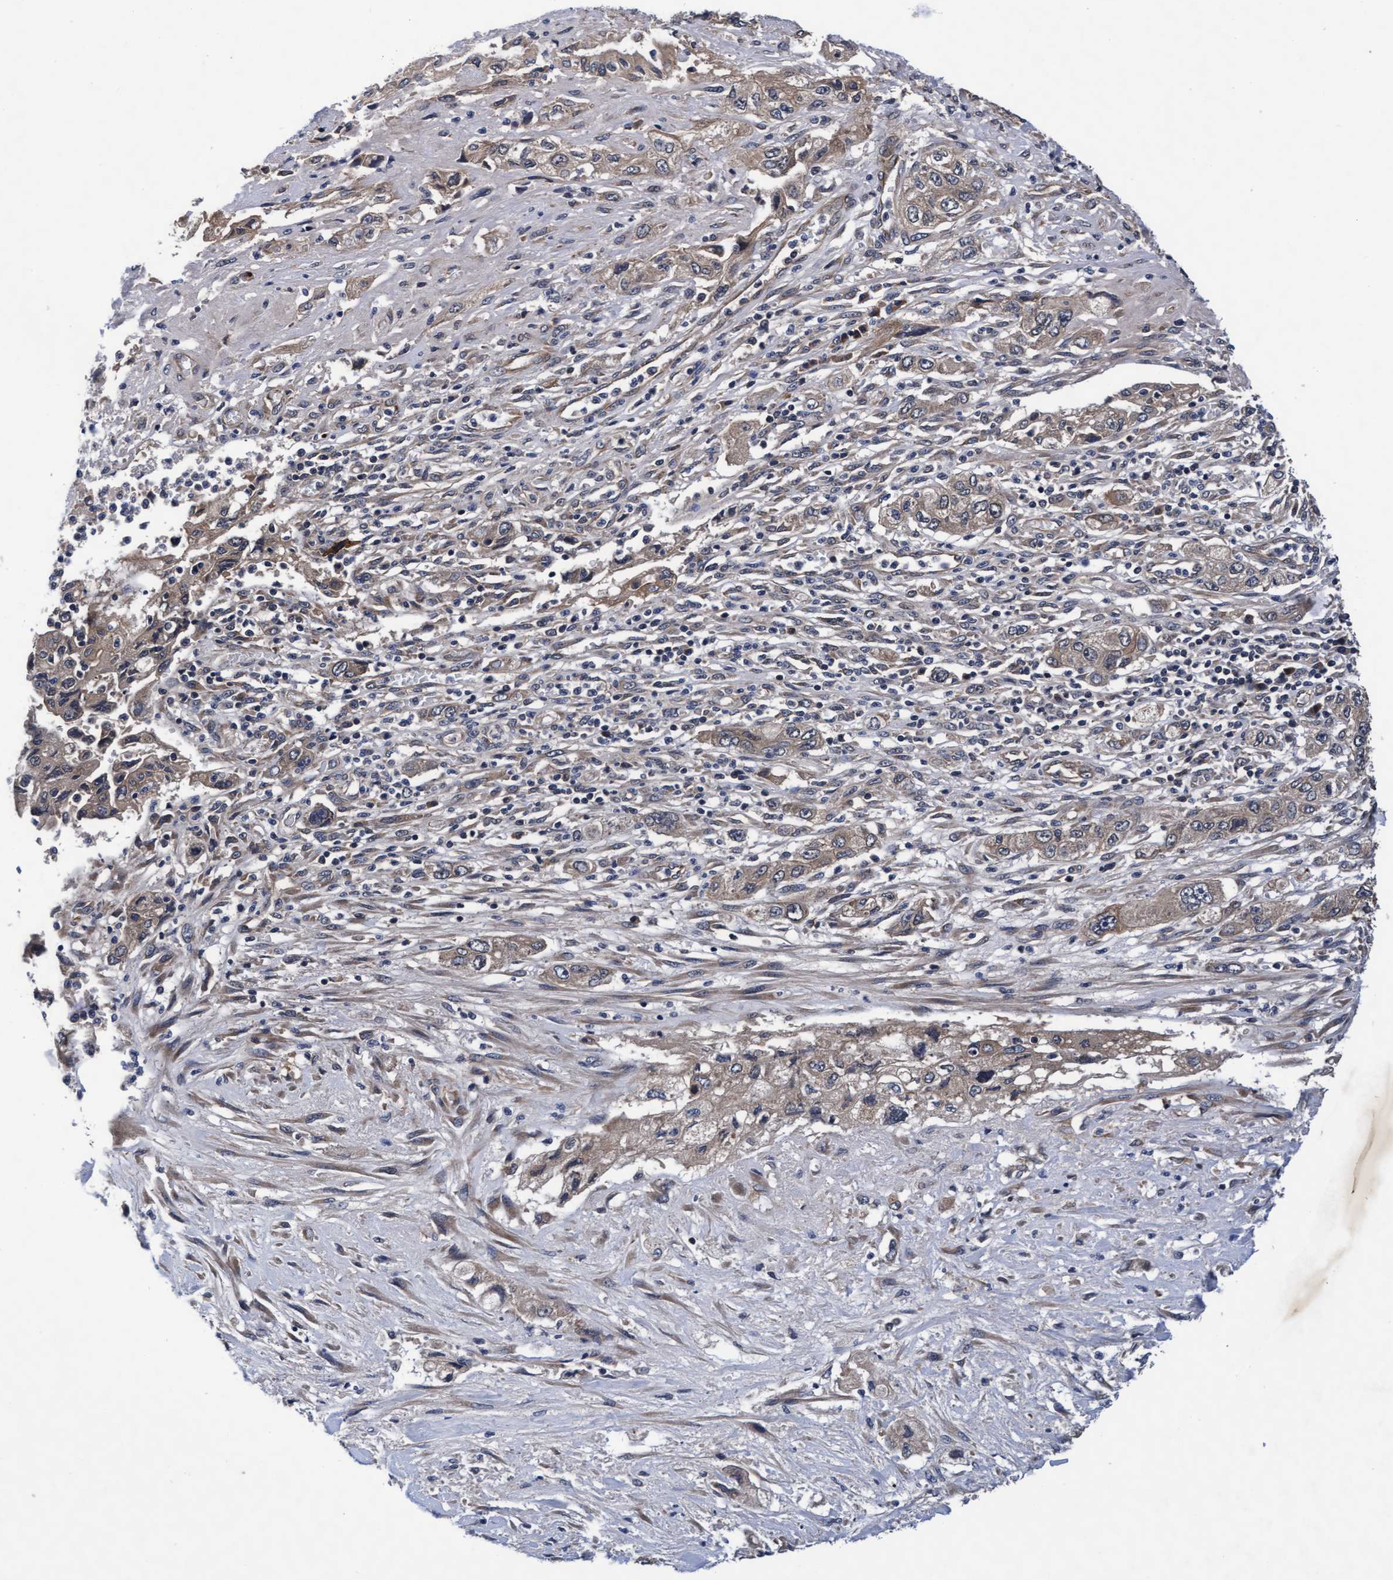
{"staining": {"intensity": "weak", "quantity": "25%-75%", "location": "cytoplasmic/membranous"}, "tissue": "pancreatic cancer", "cell_type": "Tumor cells", "image_type": "cancer", "snomed": [{"axis": "morphology", "description": "Adenocarcinoma, NOS"}, {"axis": "topography", "description": "Pancreas"}], "caption": "A low amount of weak cytoplasmic/membranous expression is seen in approximately 25%-75% of tumor cells in pancreatic cancer (adenocarcinoma) tissue.", "gene": "EFCAB13", "patient": {"sex": "female", "age": 73}}